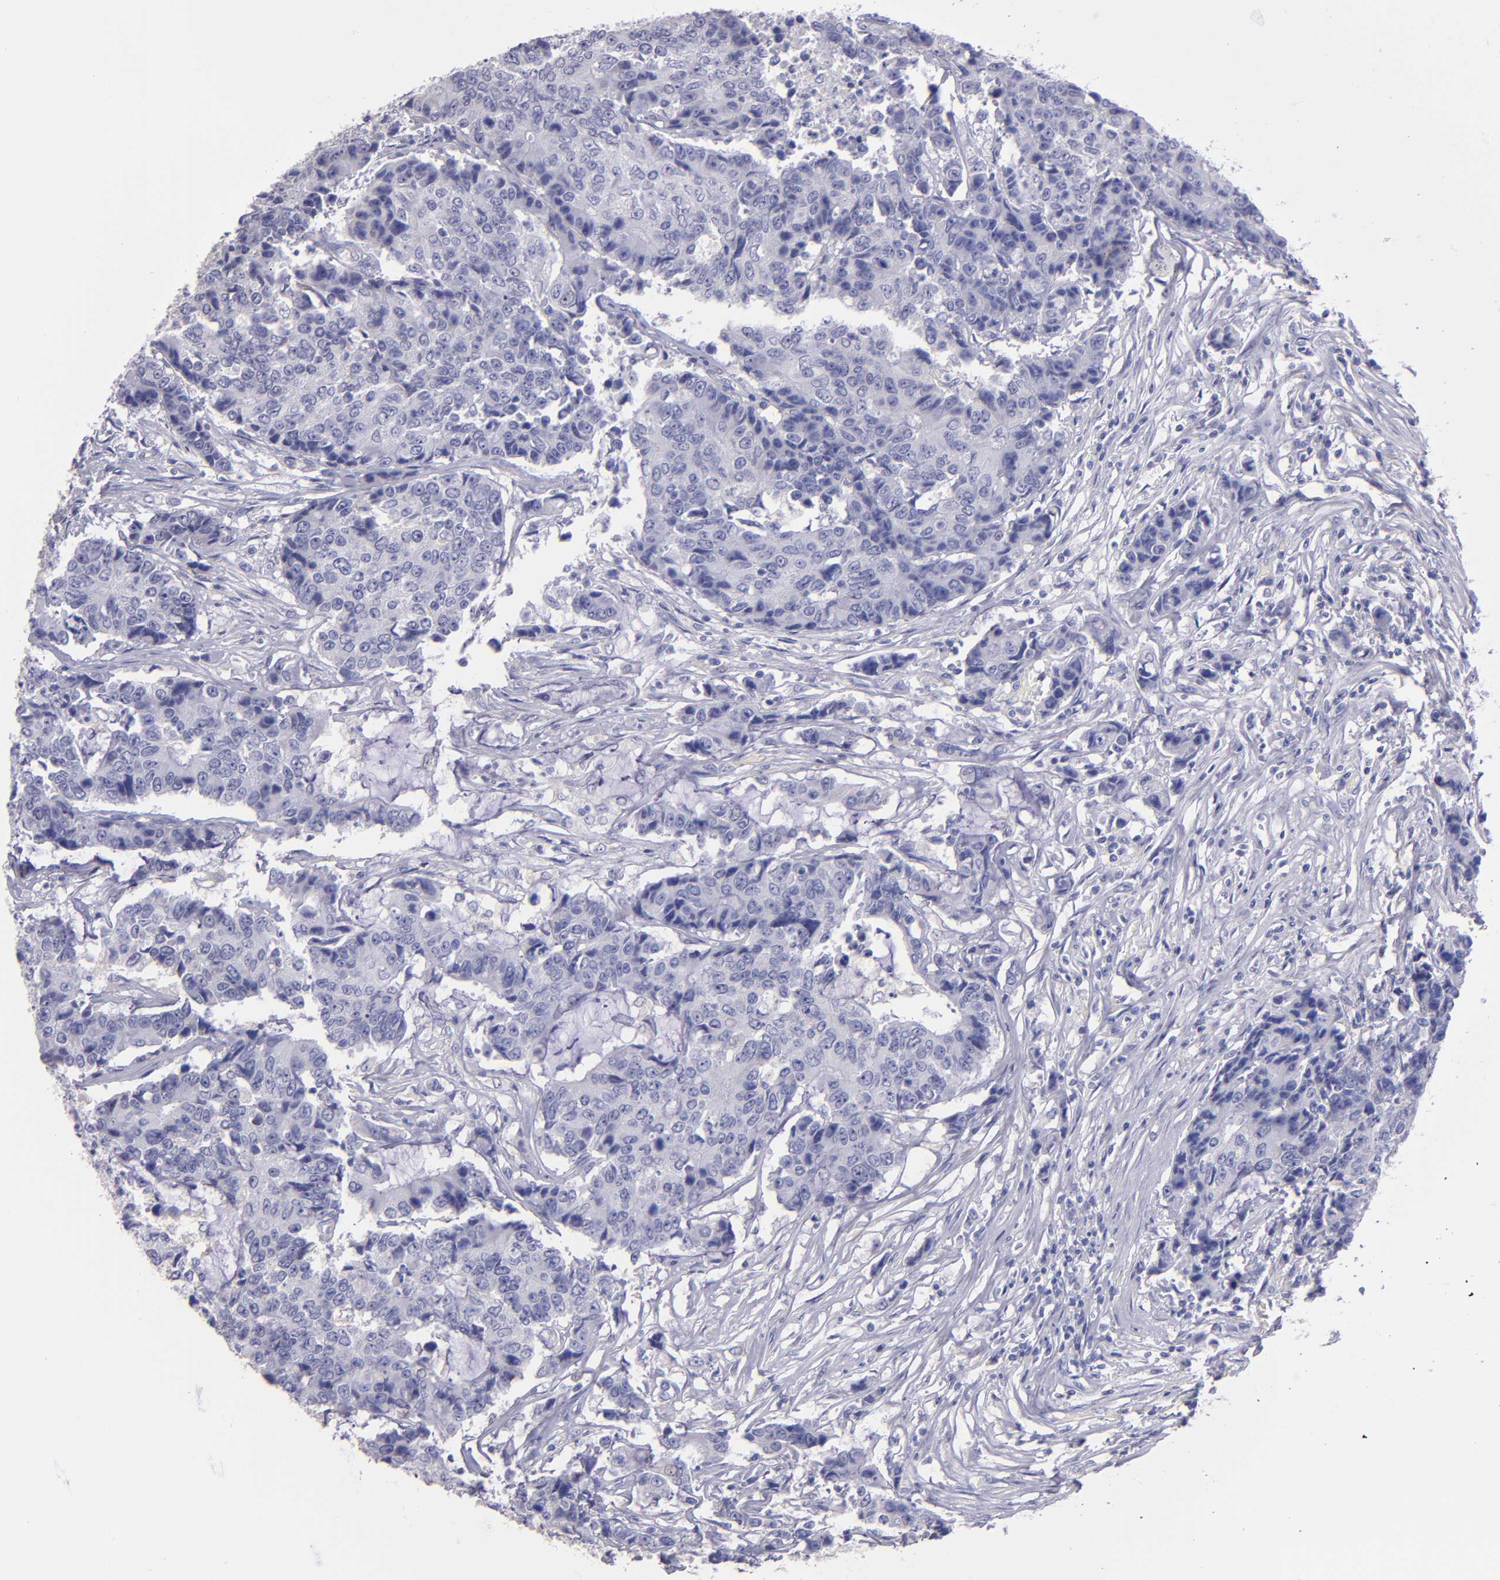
{"staining": {"intensity": "negative", "quantity": "none", "location": "none"}, "tissue": "colorectal cancer", "cell_type": "Tumor cells", "image_type": "cancer", "snomed": [{"axis": "morphology", "description": "Adenocarcinoma, NOS"}, {"axis": "topography", "description": "Colon"}], "caption": "This is an IHC image of human adenocarcinoma (colorectal). There is no staining in tumor cells.", "gene": "TG", "patient": {"sex": "female", "age": 86}}